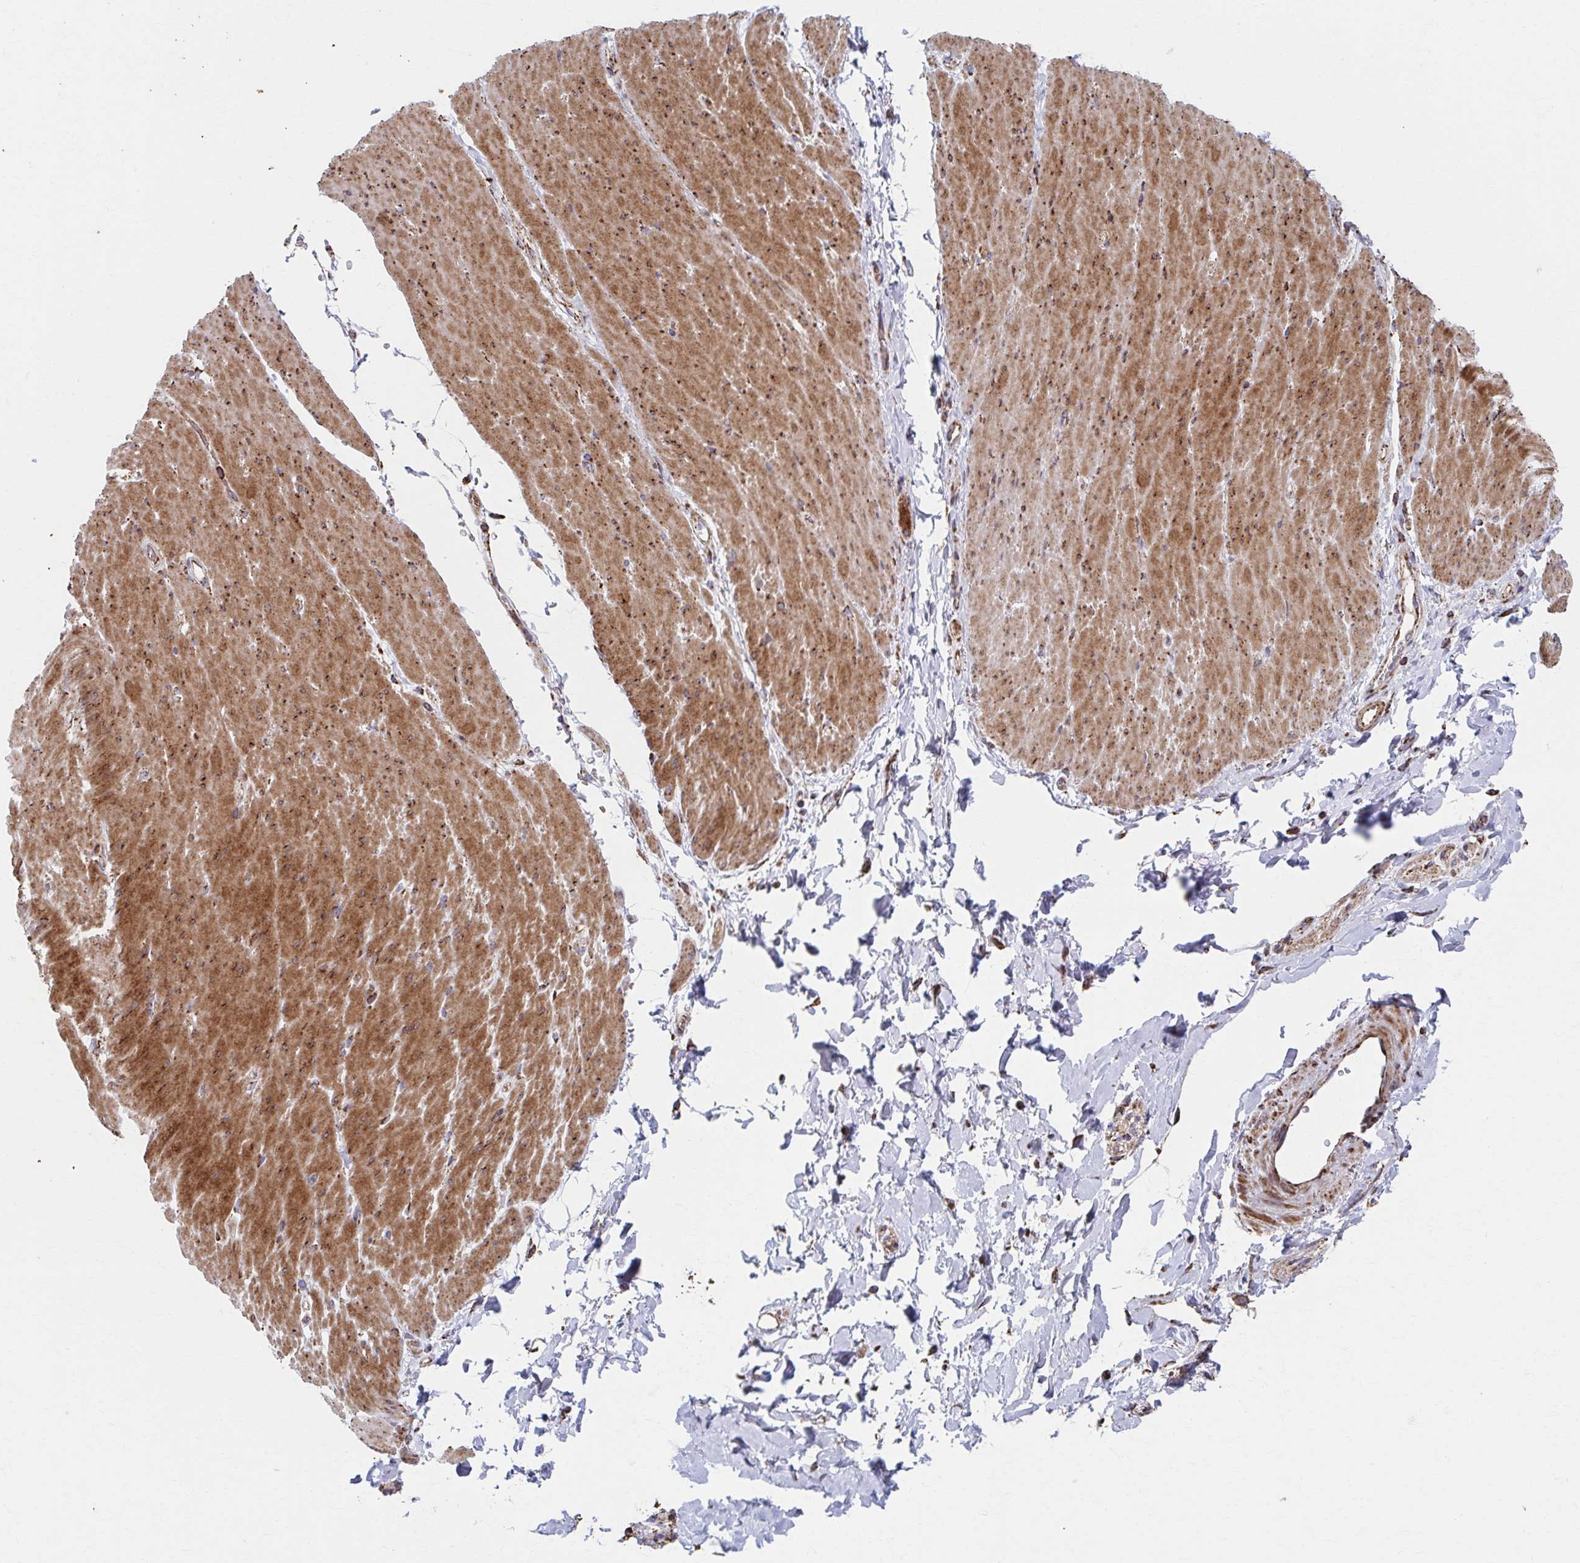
{"staining": {"intensity": "moderate", "quantity": ">75%", "location": "cytoplasmic/membranous"}, "tissue": "smooth muscle", "cell_type": "Smooth muscle cells", "image_type": "normal", "snomed": [{"axis": "morphology", "description": "Normal tissue, NOS"}, {"axis": "topography", "description": "Smooth muscle"}, {"axis": "topography", "description": "Rectum"}], "caption": "Protein analysis of benign smooth muscle displays moderate cytoplasmic/membranous positivity in approximately >75% of smooth muscle cells. (DAB (3,3'-diaminobenzidine) IHC with brightfield microscopy, high magnification).", "gene": "SAT1", "patient": {"sex": "male", "age": 53}}